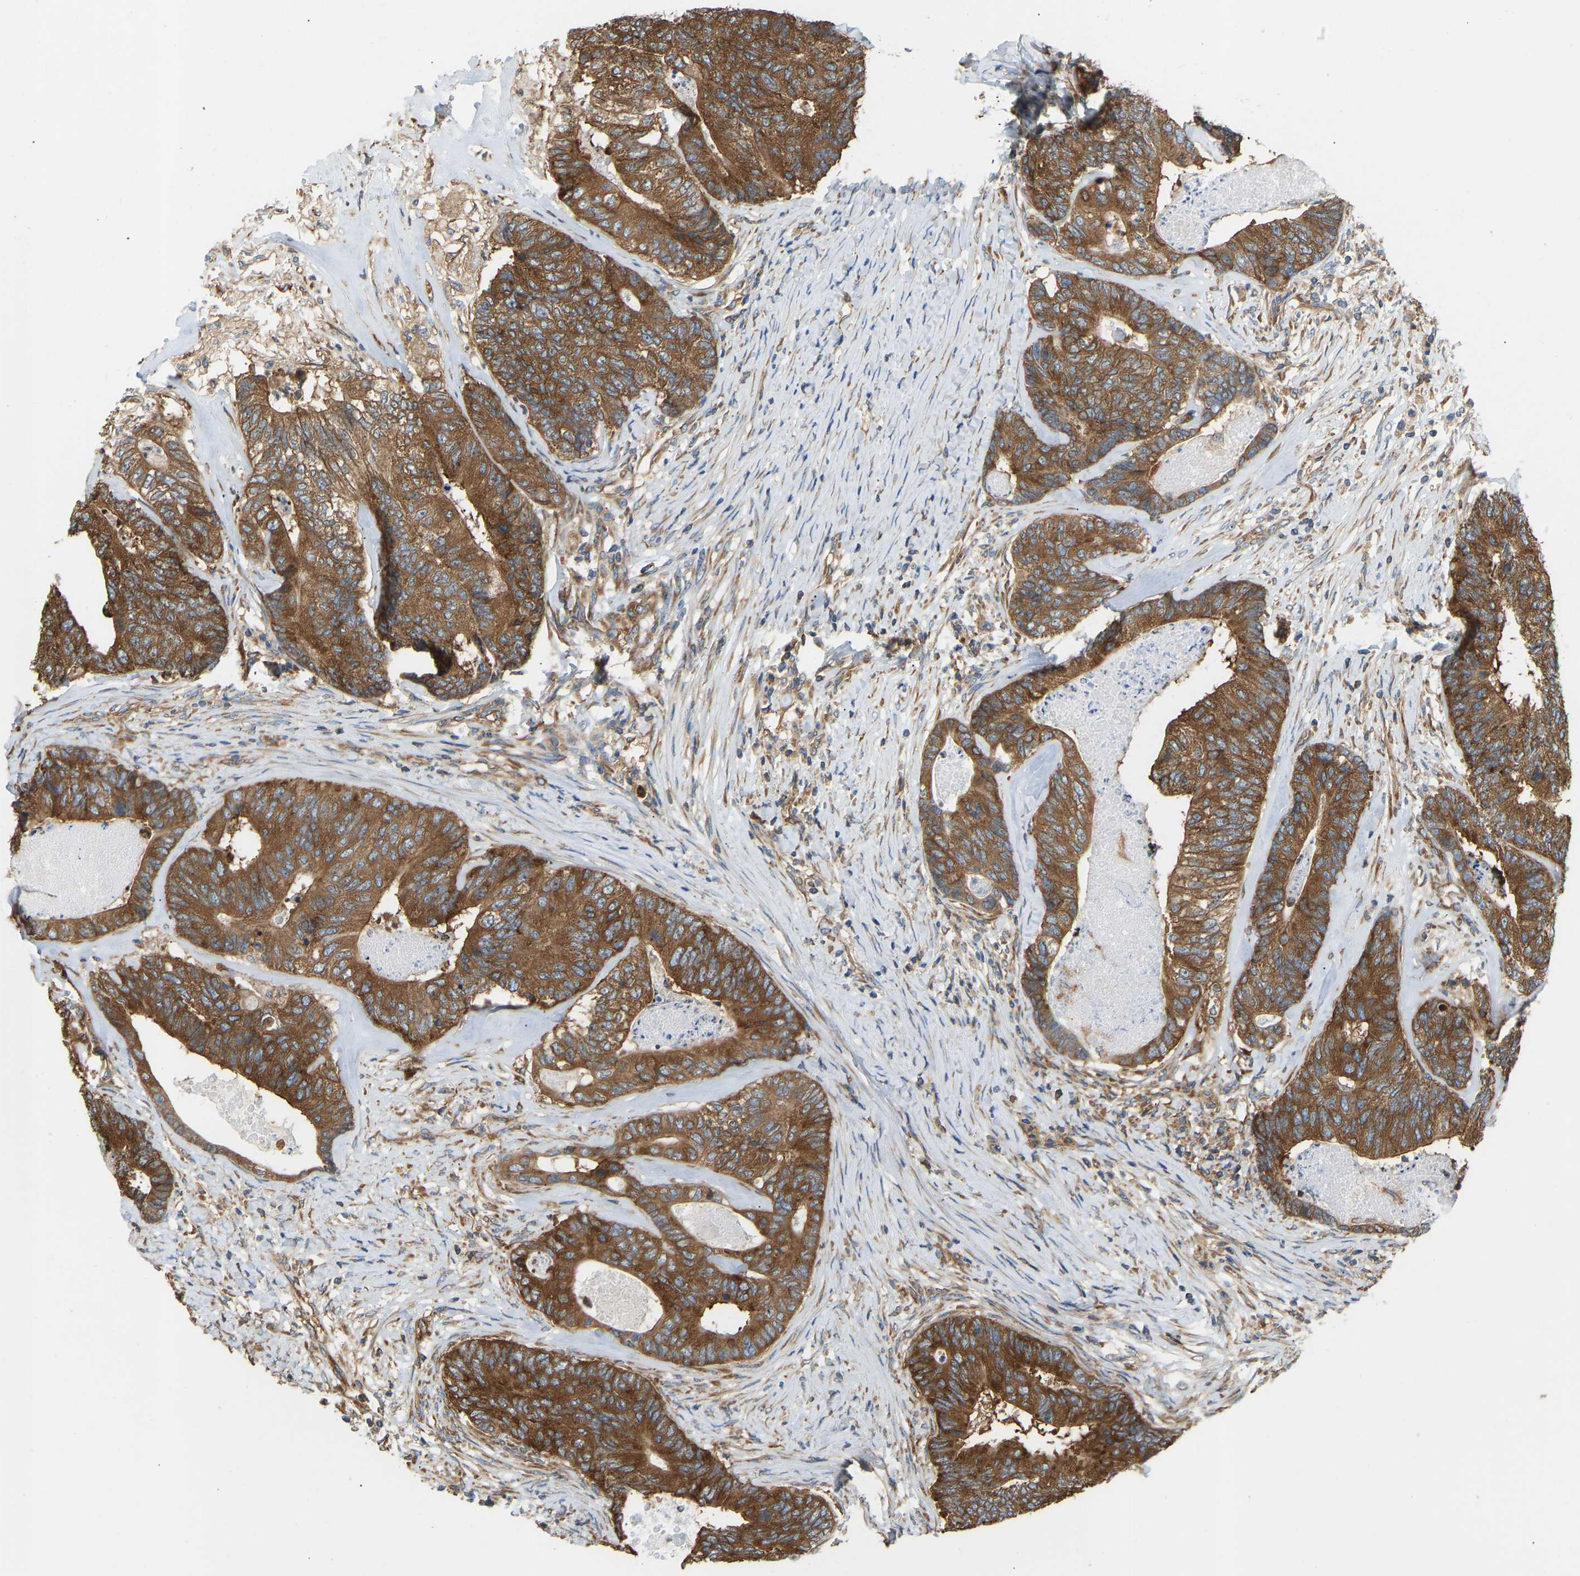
{"staining": {"intensity": "strong", "quantity": ">75%", "location": "cytoplasmic/membranous"}, "tissue": "colorectal cancer", "cell_type": "Tumor cells", "image_type": "cancer", "snomed": [{"axis": "morphology", "description": "Adenocarcinoma, NOS"}, {"axis": "topography", "description": "Colon"}], "caption": "DAB (3,3'-diaminobenzidine) immunohistochemical staining of adenocarcinoma (colorectal) exhibits strong cytoplasmic/membranous protein expression in about >75% of tumor cells.", "gene": "RPS6KB2", "patient": {"sex": "female", "age": 67}}